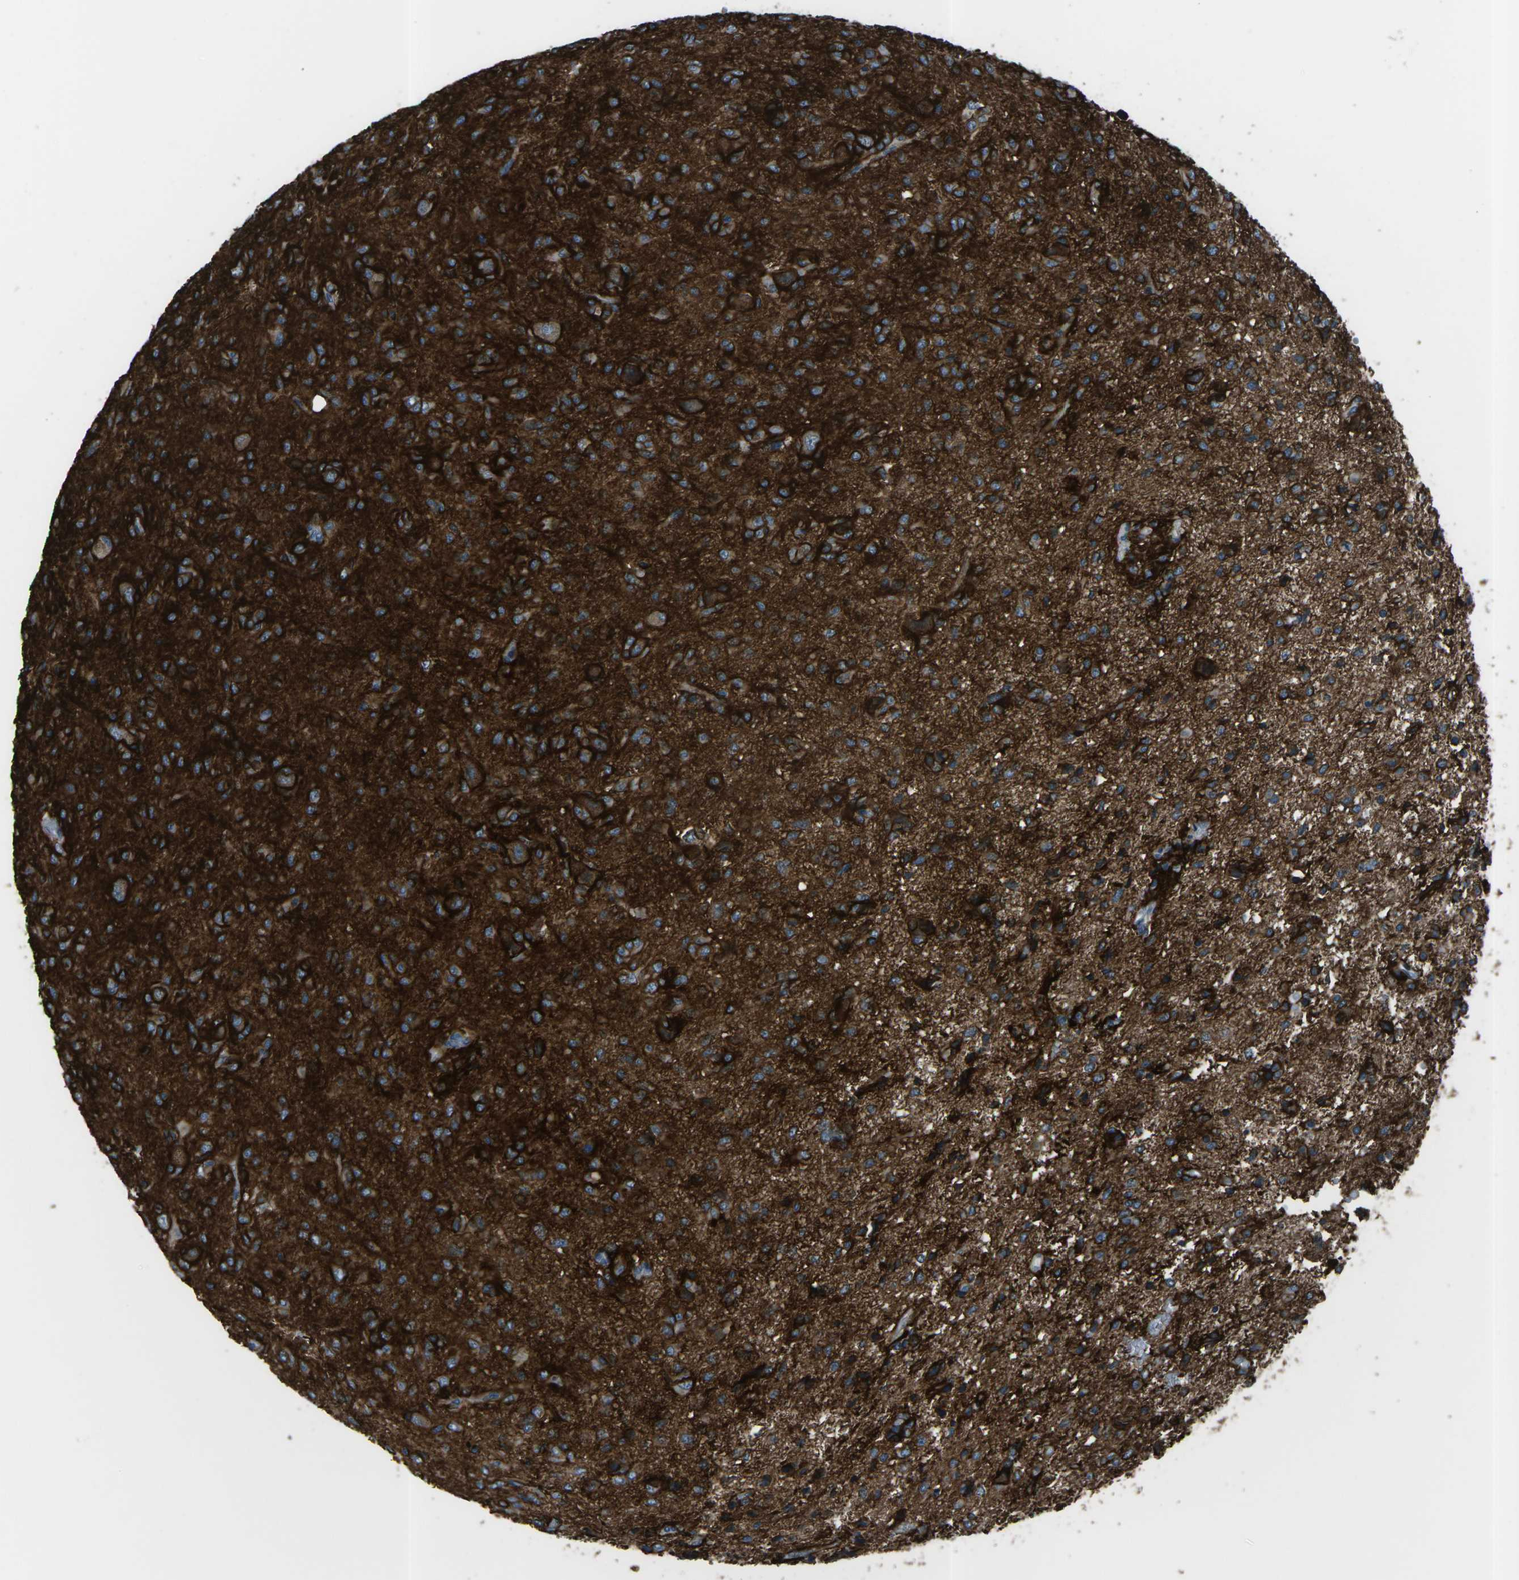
{"staining": {"intensity": "strong", "quantity": "25%-75%", "location": "cytoplasmic/membranous"}, "tissue": "glioma", "cell_type": "Tumor cells", "image_type": "cancer", "snomed": [{"axis": "morphology", "description": "Glioma, malignant, High grade"}, {"axis": "topography", "description": "Brain"}], "caption": "The image reveals a brown stain indicating the presence of a protein in the cytoplasmic/membranous of tumor cells in glioma.", "gene": "CMTM4", "patient": {"sex": "female", "age": 59}}